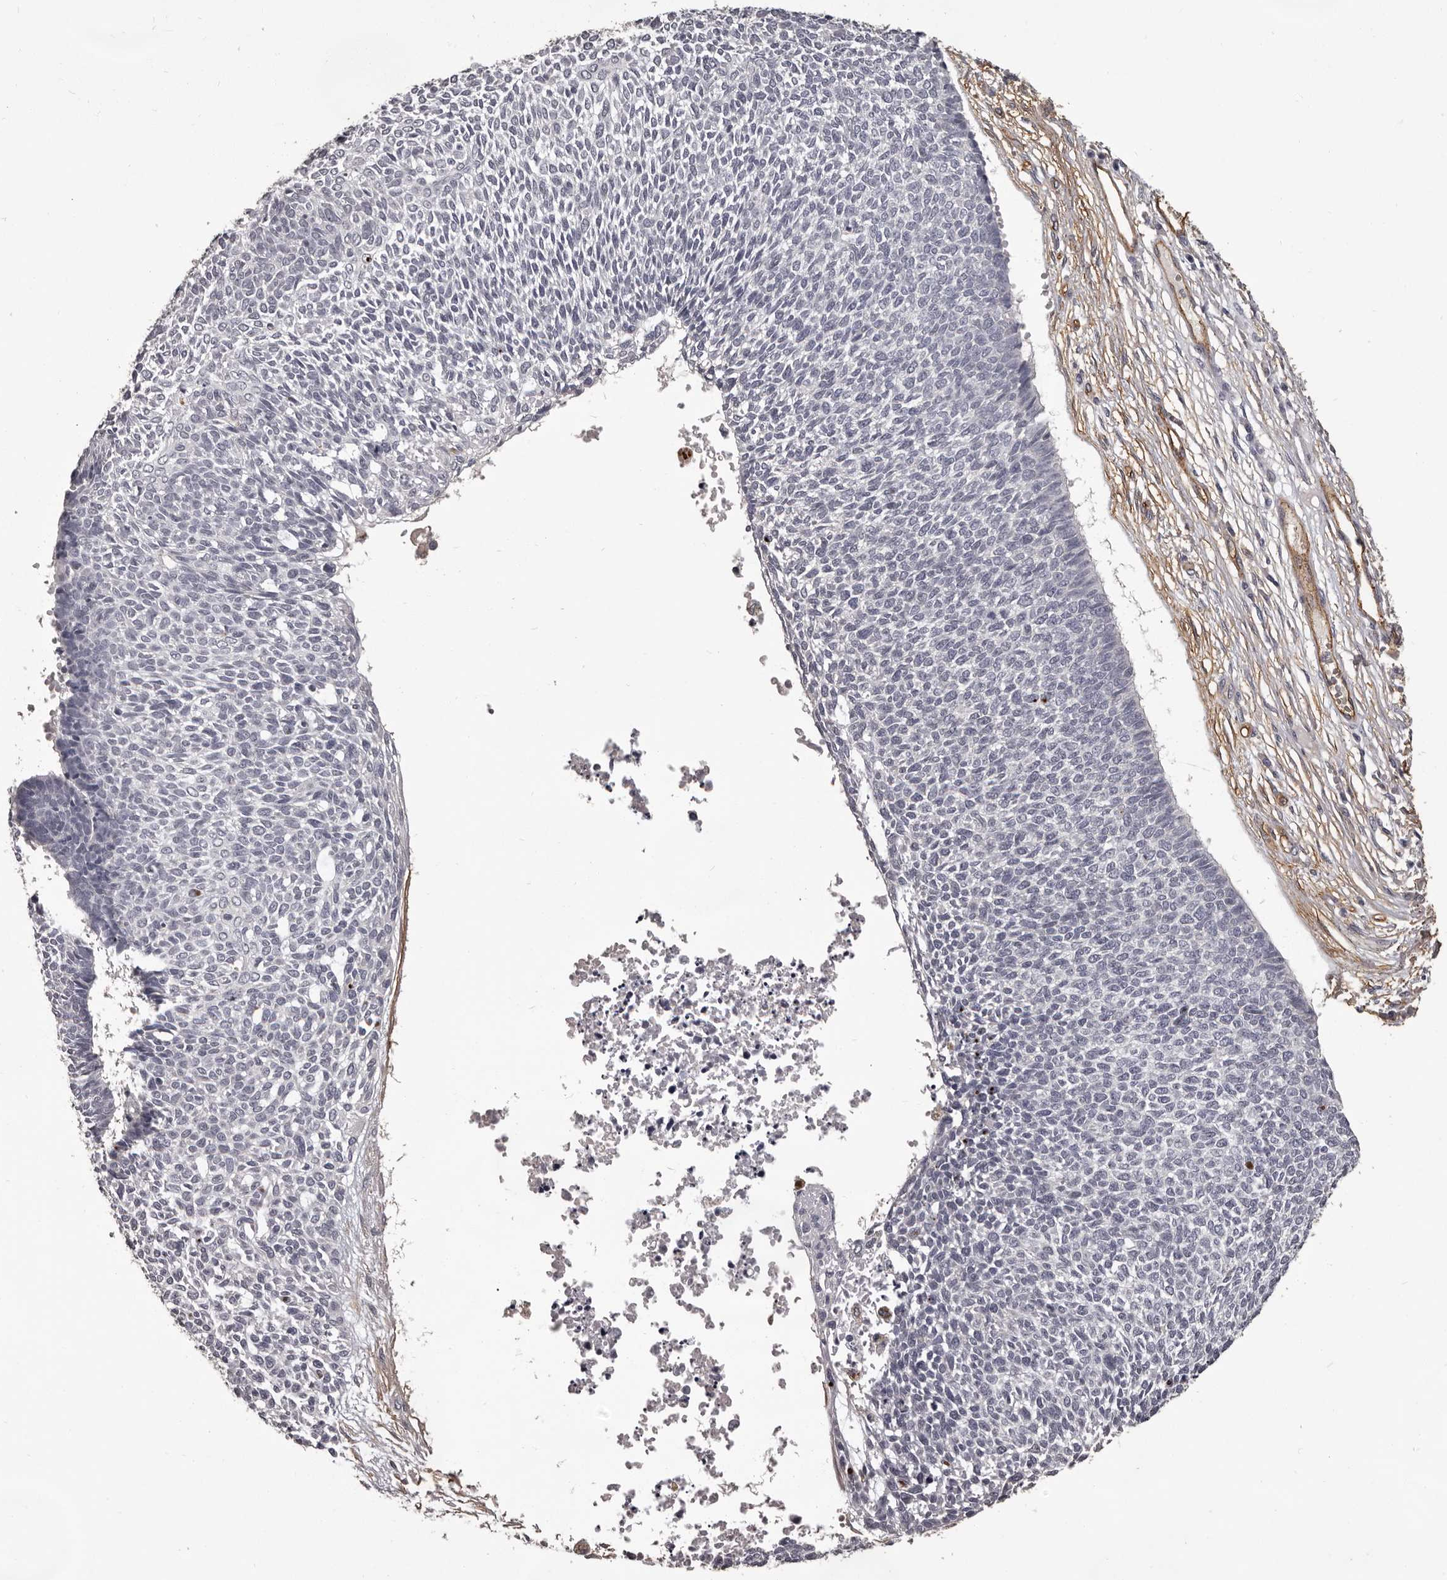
{"staining": {"intensity": "negative", "quantity": "none", "location": "none"}, "tissue": "skin cancer", "cell_type": "Tumor cells", "image_type": "cancer", "snomed": [{"axis": "morphology", "description": "Basal cell carcinoma"}, {"axis": "topography", "description": "Skin"}], "caption": "IHC histopathology image of neoplastic tissue: skin cancer (basal cell carcinoma) stained with DAB shows no significant protein positivity in tumor cells.", "gene": "GPR78", "patient": {"sex": "female", "age": 84}}